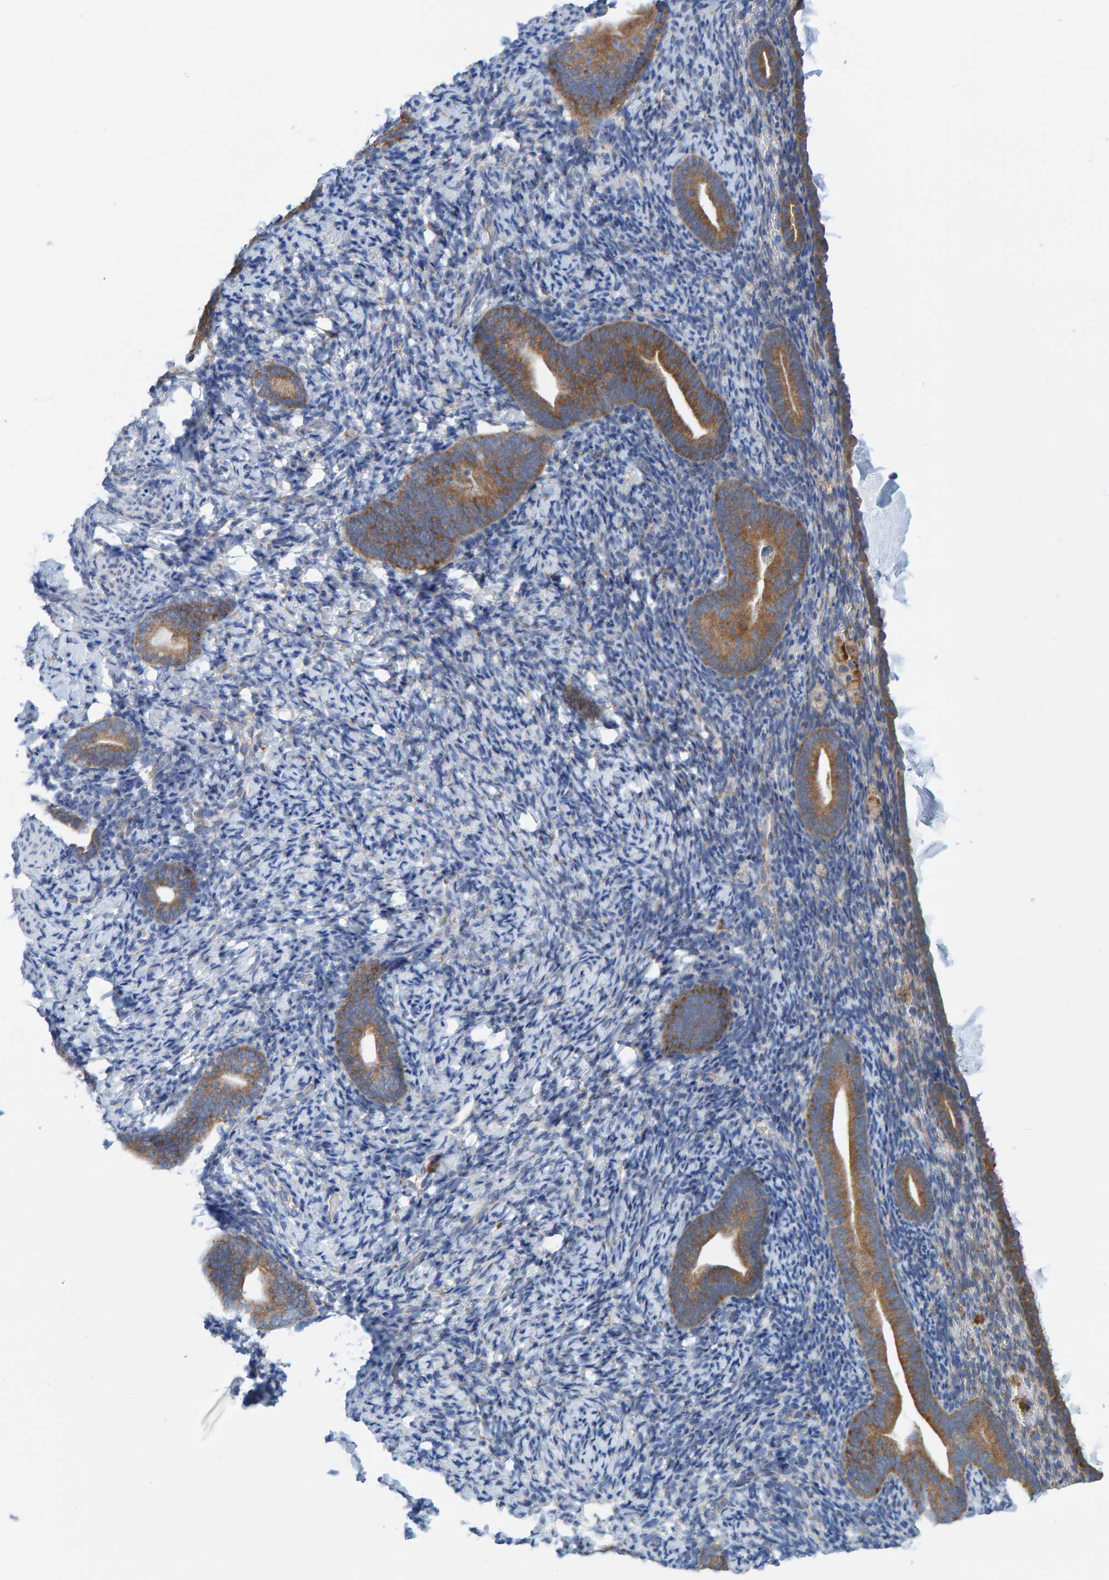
{"staining": {"intensity": "negative", "quantity": "none", "location": "none"}, "tissue": "endometrium", "cell_type": "Cells in endometrial stroma", "image_type": "normal", "snomed": [{"axis": "morphology", "description": "Normal tissue, NOS"}, {"axis": "topography", "description": "Endometrium"}], "caption": "The micrograph exhibits no staining of cells in endometrial stroma in unremarkable endometrium. (Brightfield microscopy of DAB (3,3'-diaminobenzidine) immunohistochemistry at high magnification).", "gene": "CDK5RAP3", "patient": {"sex": "female", "age": 51}}